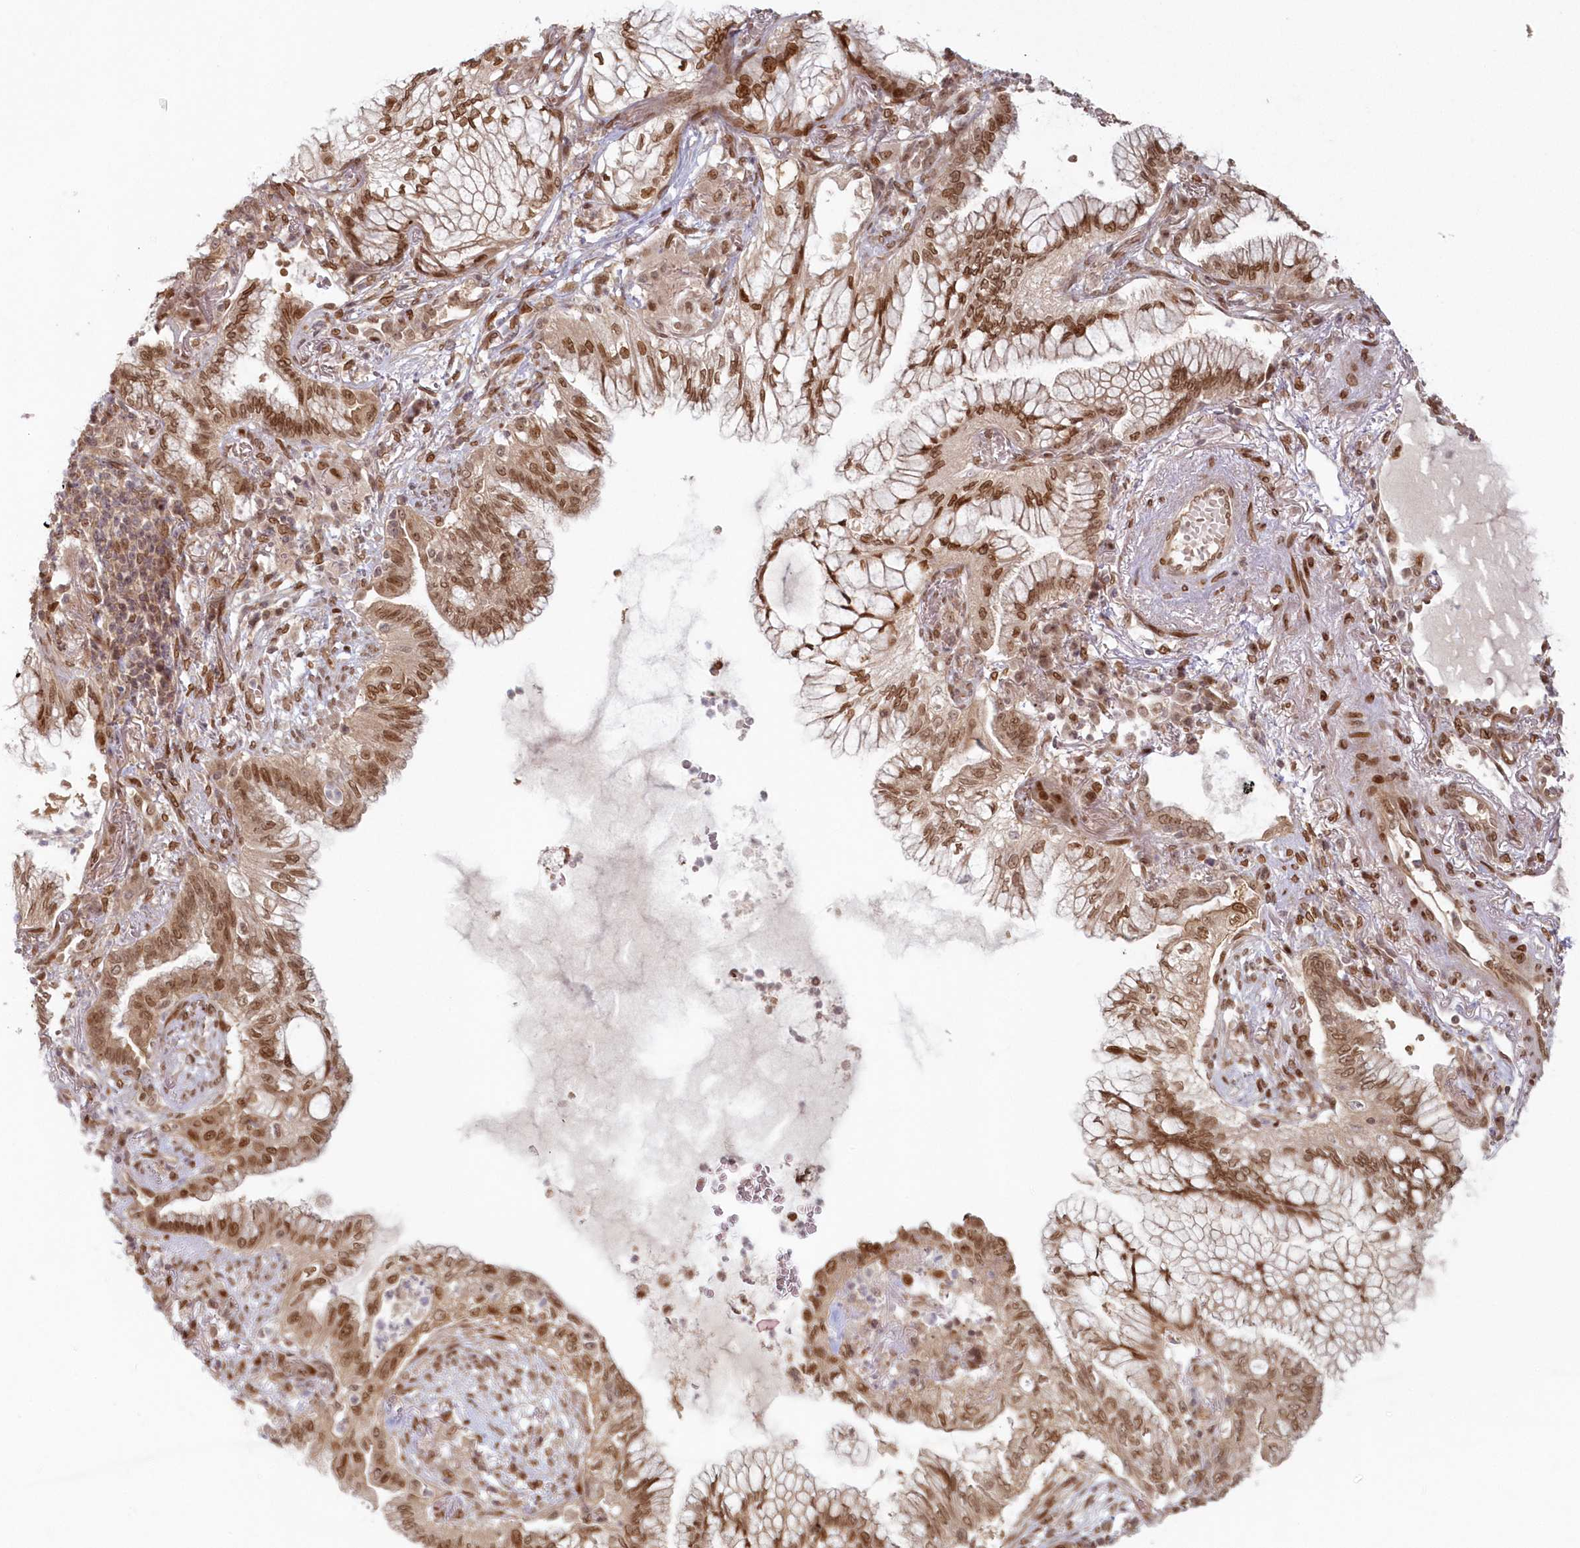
{"staining": {"intensity": "moderate", "quantity": ">75%", "location": "cytoplasmic/membranous,nuclear"}, "tissue": "lung cancer", "cell_type": "Tumor cells", "image_type": "cancer", "snomed": [{"axis": "morphology", "description": "Adenocarcinoma, NOS"}, {"axis": "topography", "description": "Lung"}], "caption": "An image of human lung cancer (adenocarcinoma) stained for a protein shows moderate cytoplasmic/membranous and nuclear brown staining in tumor cells.", "gene": "TOGARAM2", "patient": {"sex": "female", "age": 70}}